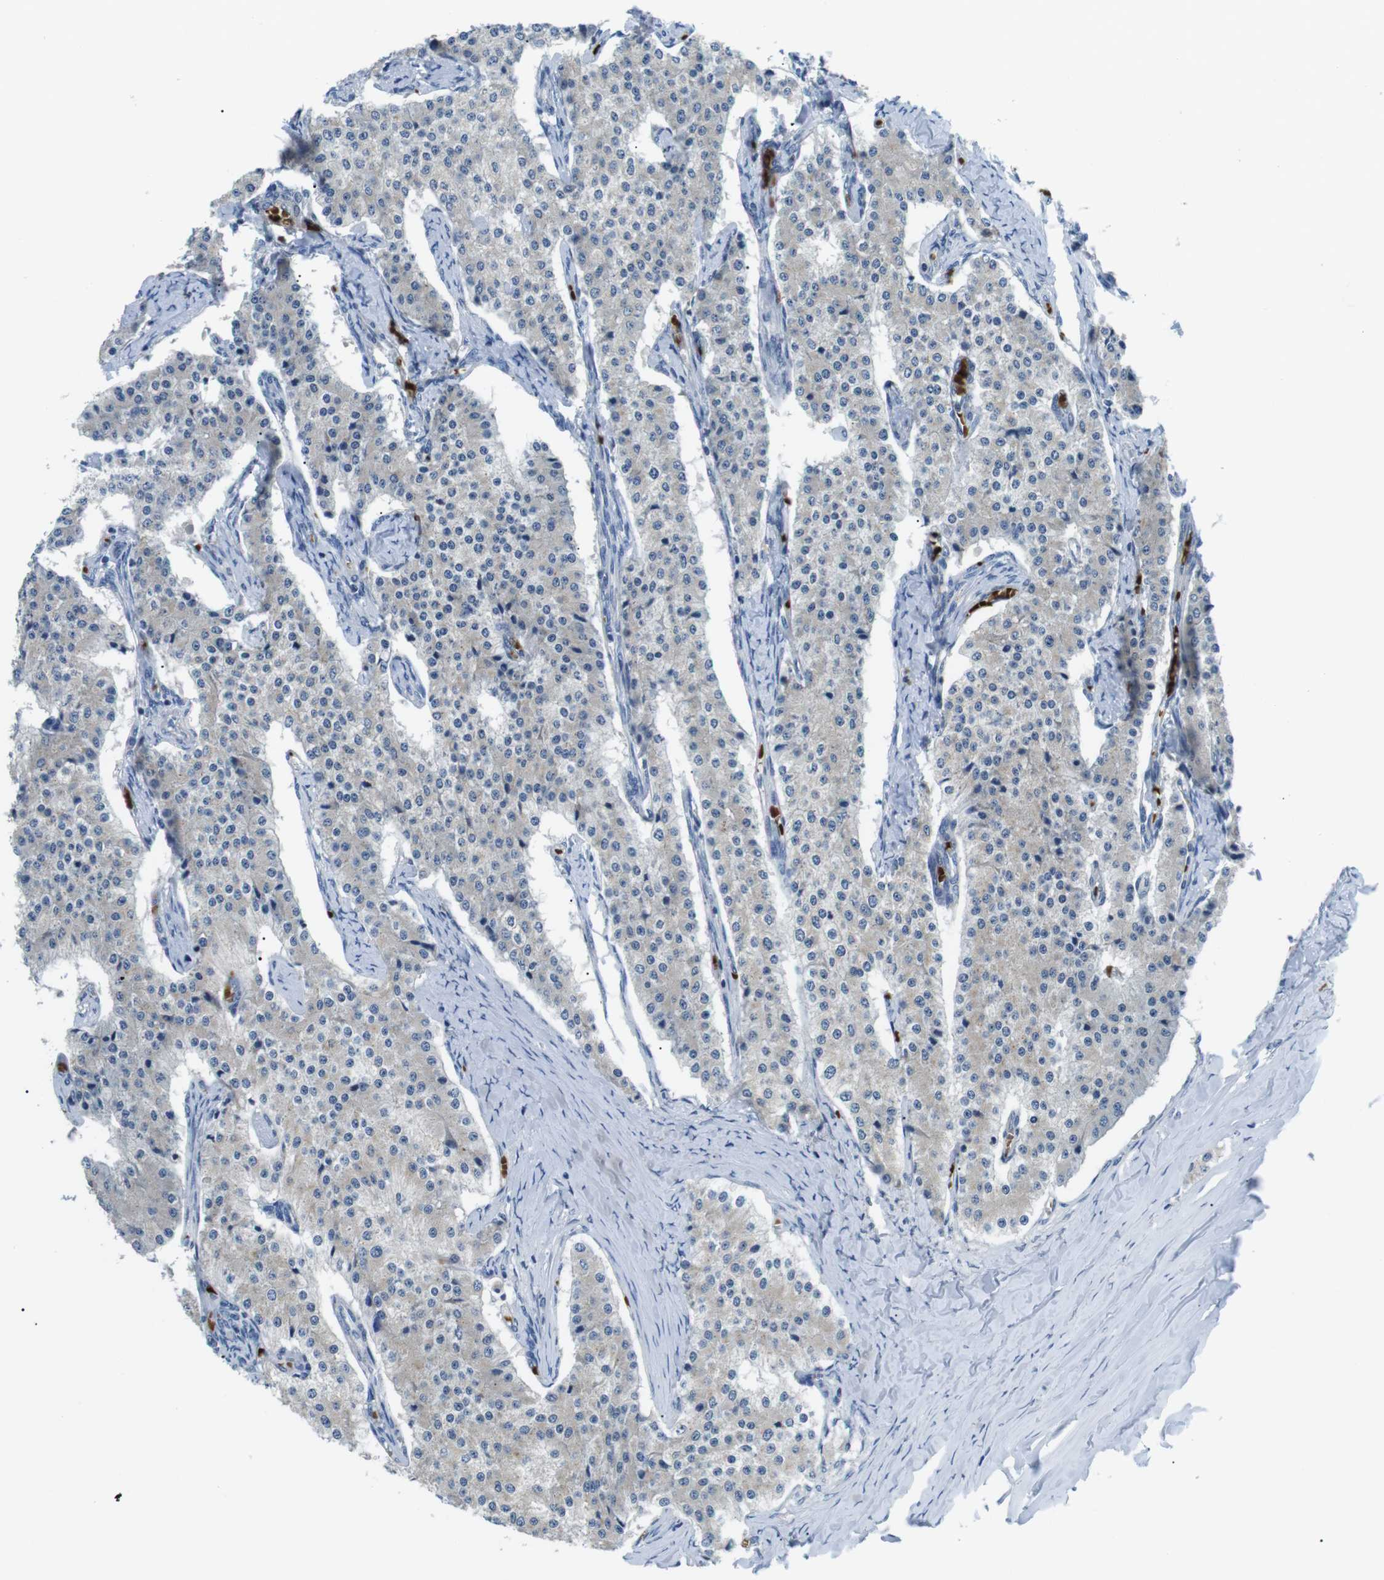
{"staining": {"intensity": "negative", "quantity": "none", "location": "none"}, "tissue": "carcinoid", "cell_type": "Tumor cells", "image_type": "cancer", "snomed": [{"axis": "morphology", "description": "Carcinoid, malignant, NOS"}, {"axis": "topography", "description": "Colon"}], "caption": "Human carcinoid (malignant) stained for a protein using immunohistochemistry (IHC) exhibits no staining in tumor cells.", "gene": "WSCD1", "patient": {"sex": "female", "age": 52}}